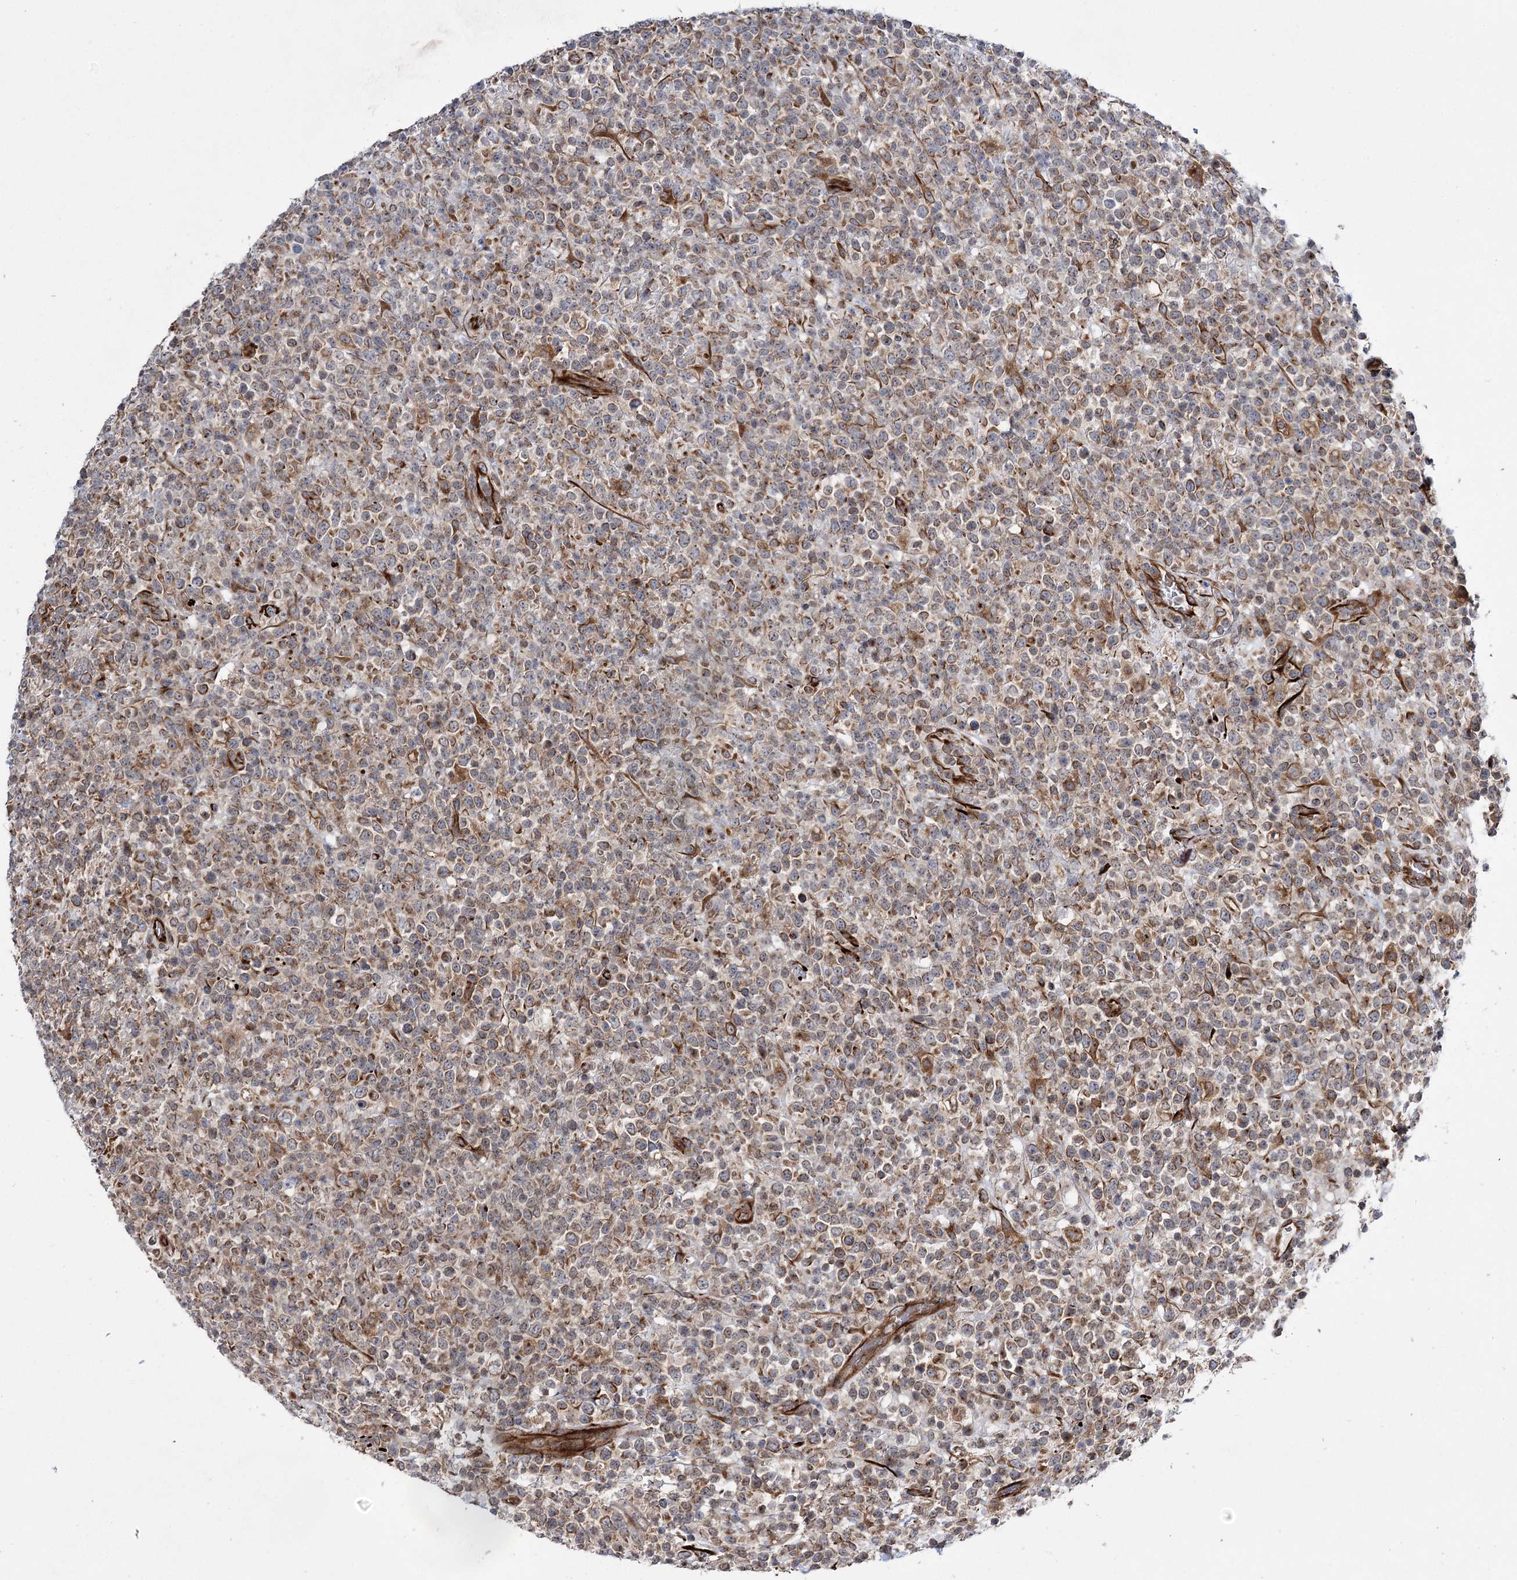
{"staining": {"intensity": "weak", "quantity": ">75%", "location": "cytoplasmic/membranous"}, "tissue": "lymphoma", "cell_type": "Tumor cells", "image_type": "cancer", "snomed": [{"axis": "morphology", "description": "Malignant lymphoma, non-Hodgkin's type, High grade"}, {"axis": "topography", "description": "Colon"}], "caption": "Lymphoma tissue demonstrates weak cytoplasmic/membranous staining in approximately >75% of tumor cells, visualized by immunohistochemistry.", "gene": "DPEP2", "patient": {"sex": "female", "age": 53}}